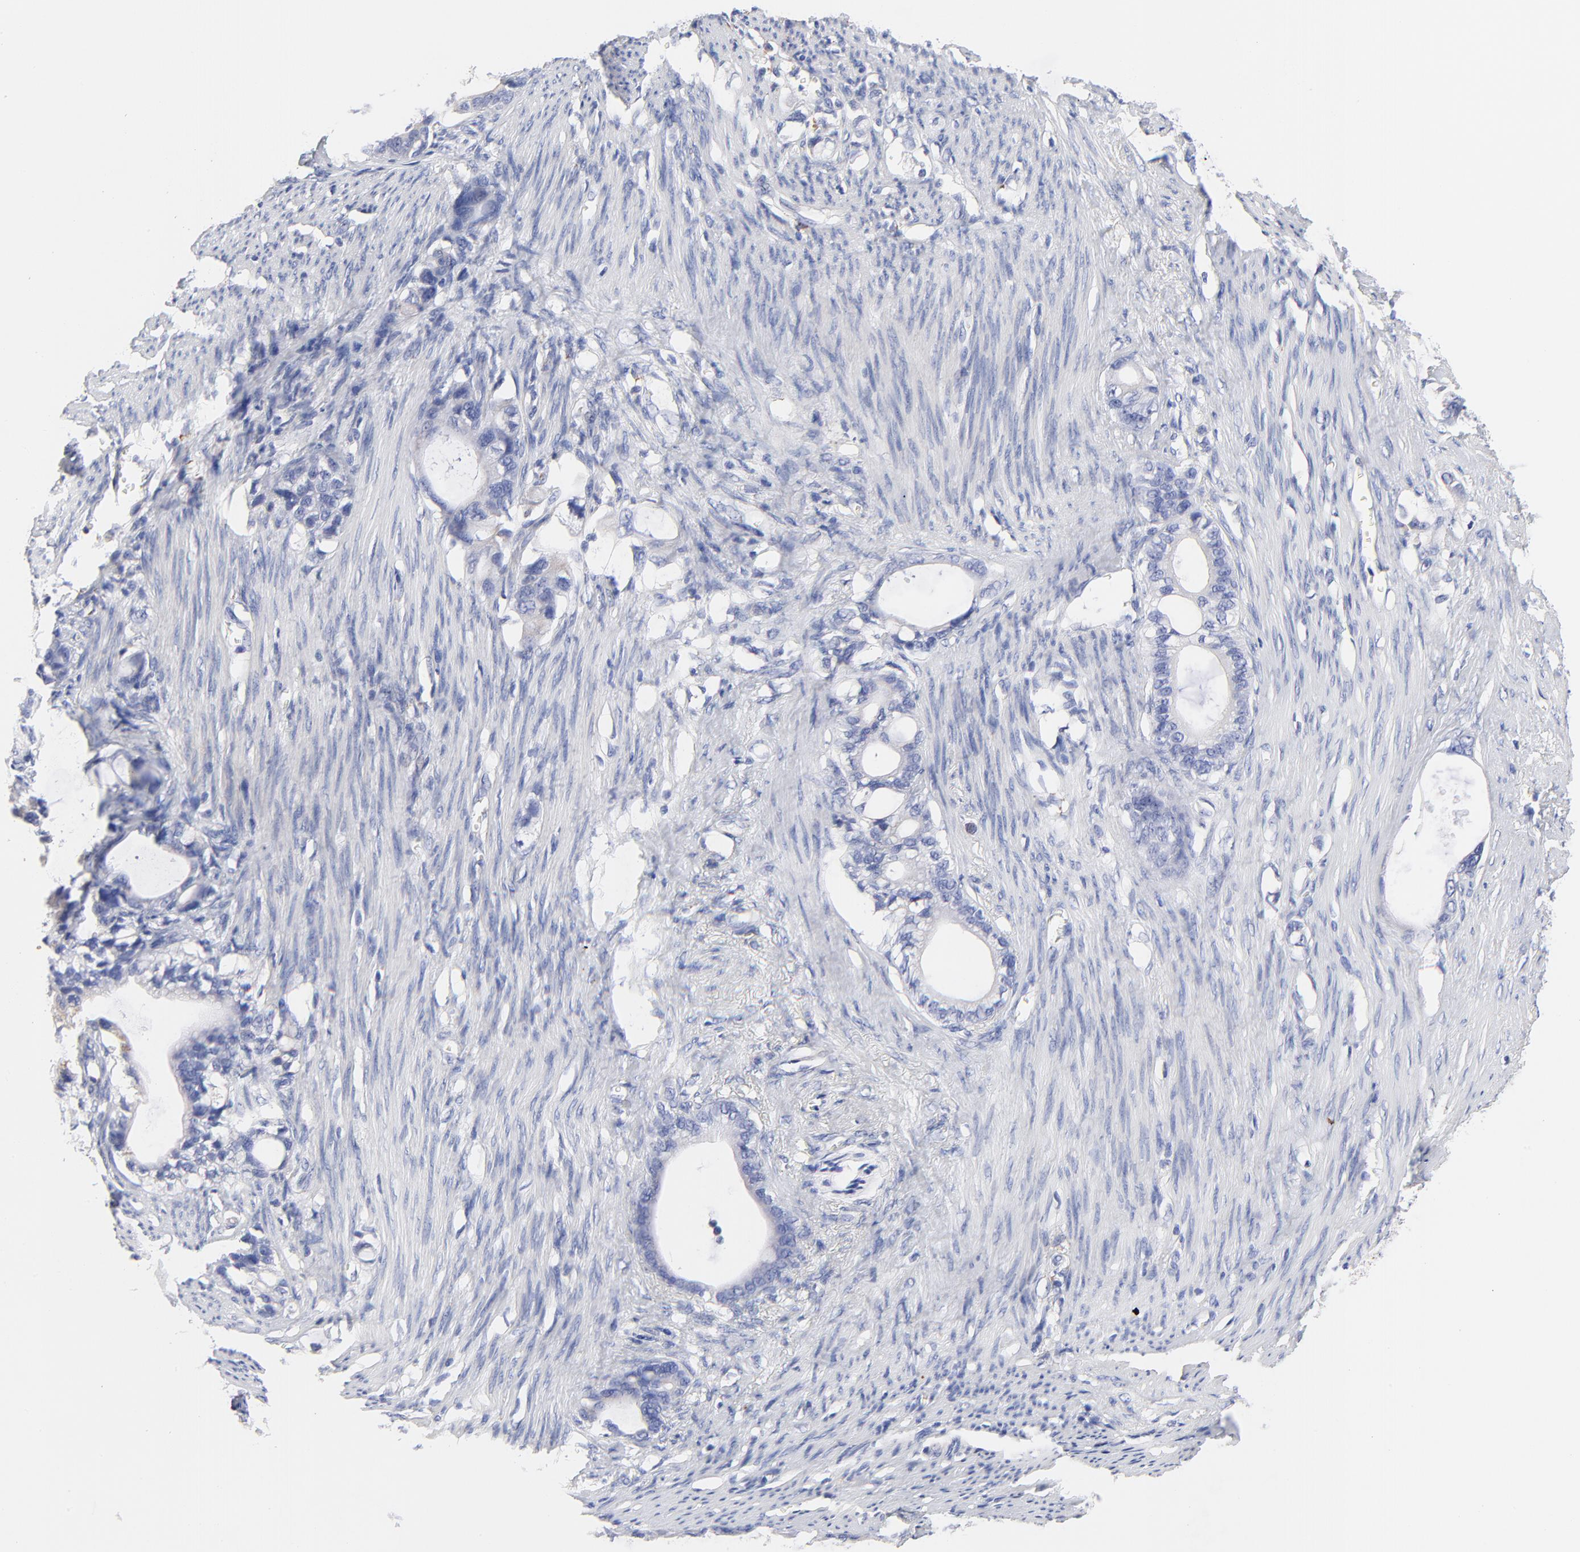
{"staining": {"intensity": "negative", "quantity": "none", "location": "none"}, "tissue": "stomach cancer", "cell_type": "Tumor cells", "image_type": "cancer", "snomed": [{"axis": "morphology", "description": "Adenocarcinoma, NOS"}, {"axis": "topography", "description": "Stomach"}], "caption": "IHC of stomach cancer (adenocarcinoma) exhibits no staining in tumor cells.", "gene": "FBXO10", "patient": {"sex": "female", "age": 75}}